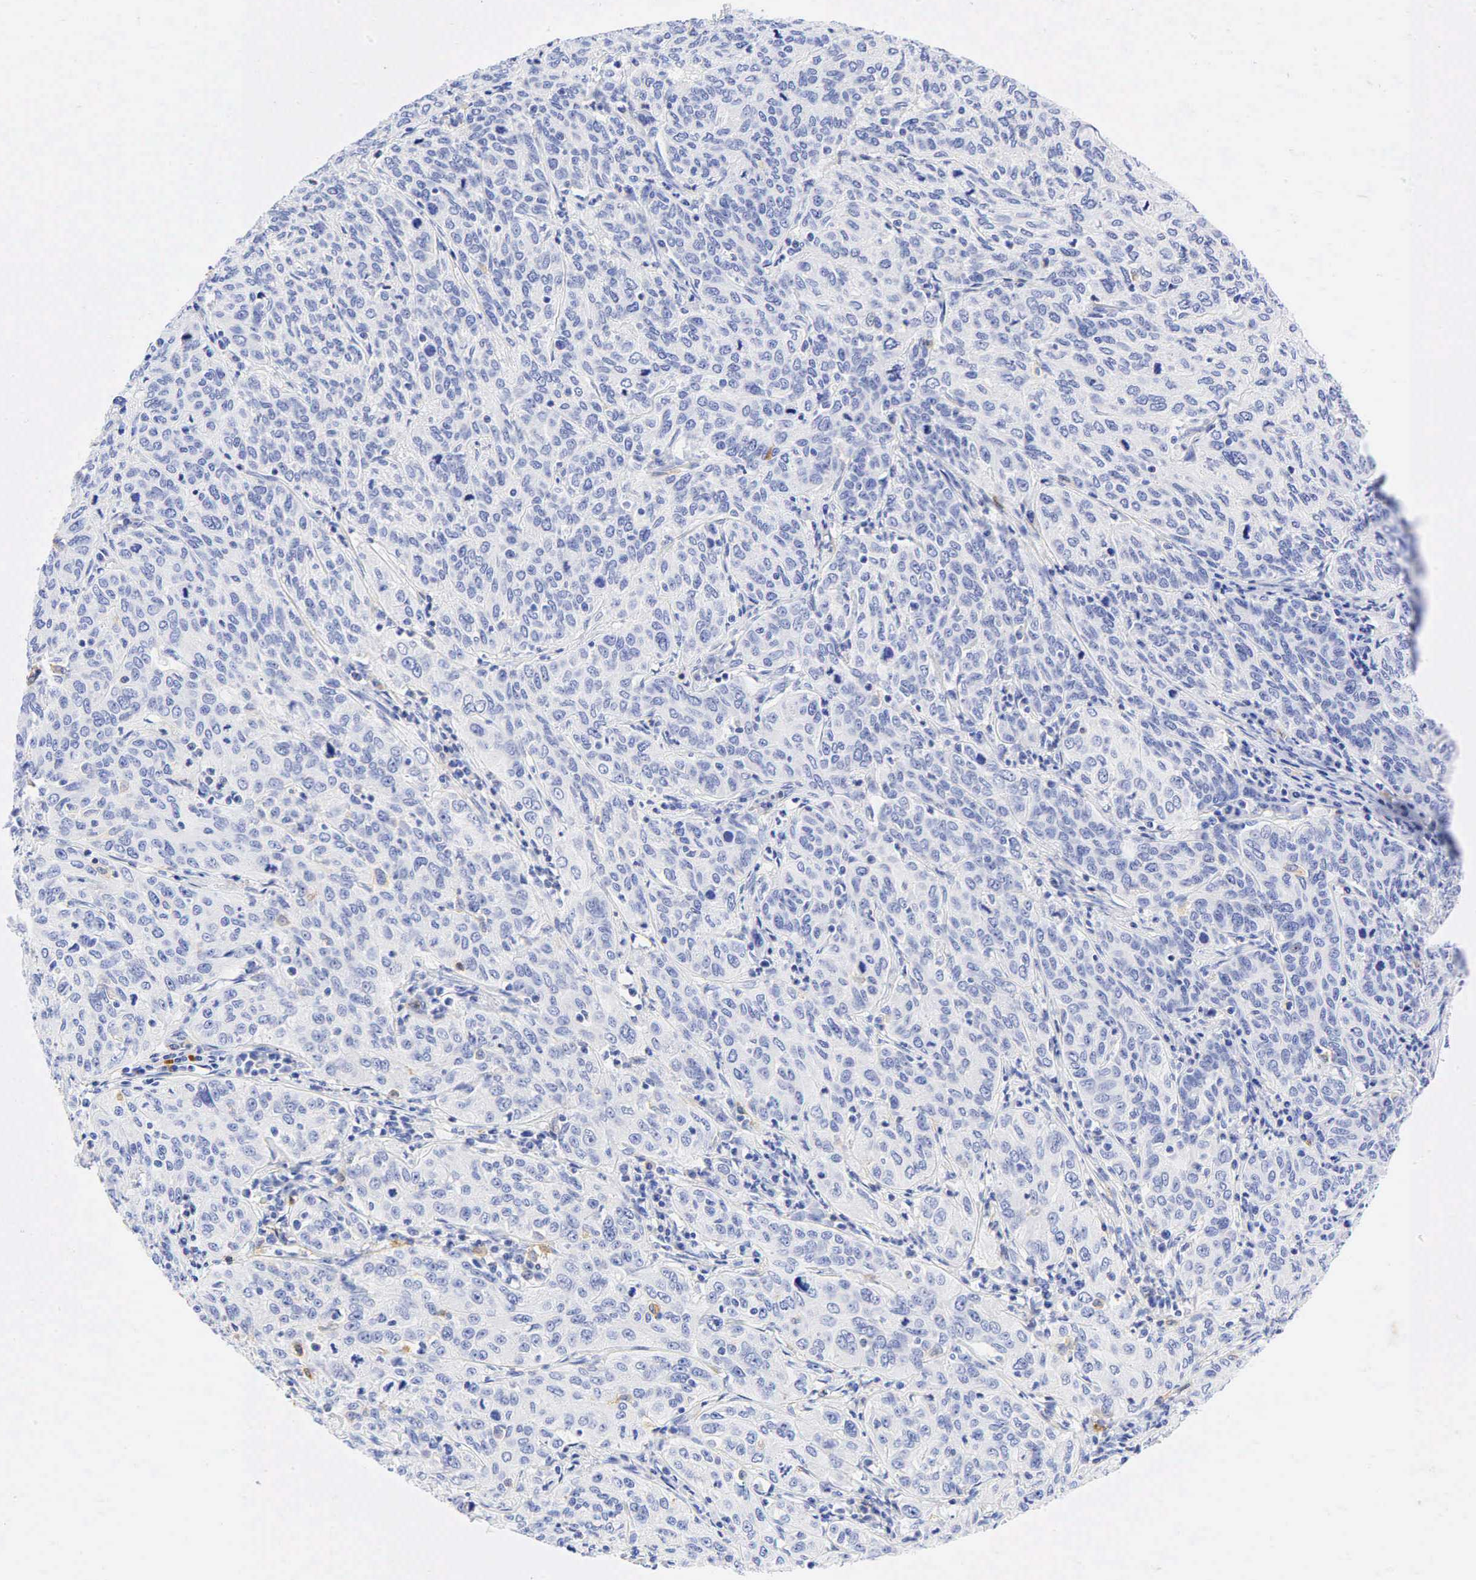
{"staining": {"intensity": "negative", "quantity": "none", "location": "none"}, "tissue": "cervical cancer", "cell_type": "Tumor cells", "image_type": "cancer", "snomed": [{"axis": "morphology", "description": "Squamous cell carcinoma, NOS"}, {"axis": "topography", "description": "Cervix"}], "caption": "There is no significant expression in tumor cells of squamous cell carcinoma (cervical). The staining is performed using DAB brown chromogen with nuclei counter-stained in using hematoxylin.", "gene": "TNFRSF8", "patient": {"sex": "female", "age": 38}}